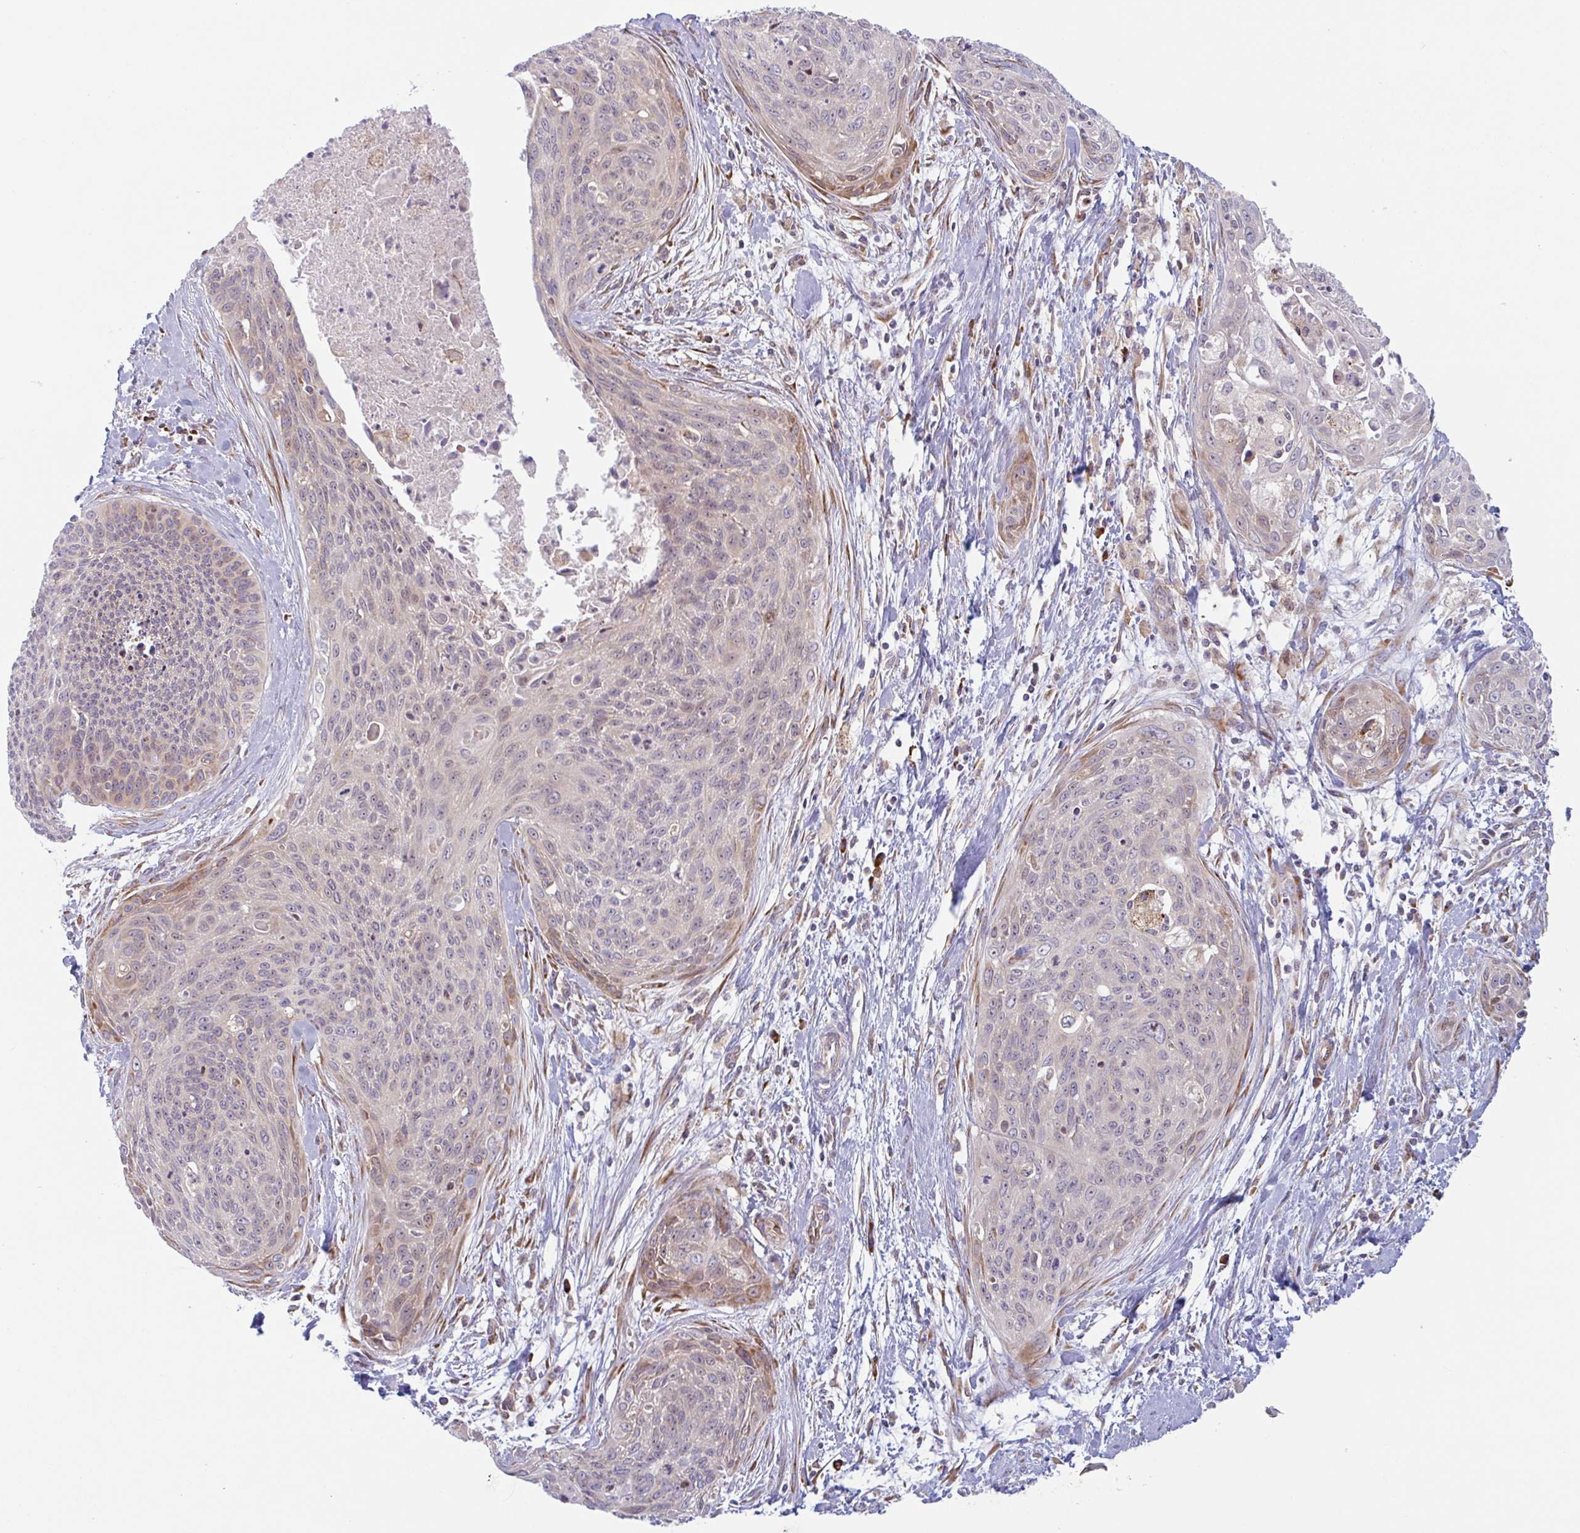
{"staining": {"intensity": "moderate", "quantity": "<25%", "location": "cytoplasmic/membranous"}, "tissue": "cervical cancer", "cell_type": "Tumor cells", "image_type": "cancer", "snomed": [{"axis": "morphology", "description": "Squamous cell carcinoma, NOS"}, {"axis": "topography", "description": "Cervix"}], "caption": "An immunohistochemistry (IHC) histopathology image of neoplastic tissue is shown. Protein staining in brown labels moderate cytoplasmic/membranous positivity in cervical squamous cell carcinoma within tumor cells.", "gene": "RIT1", "patient": {"sex": "female", "age": 55}}